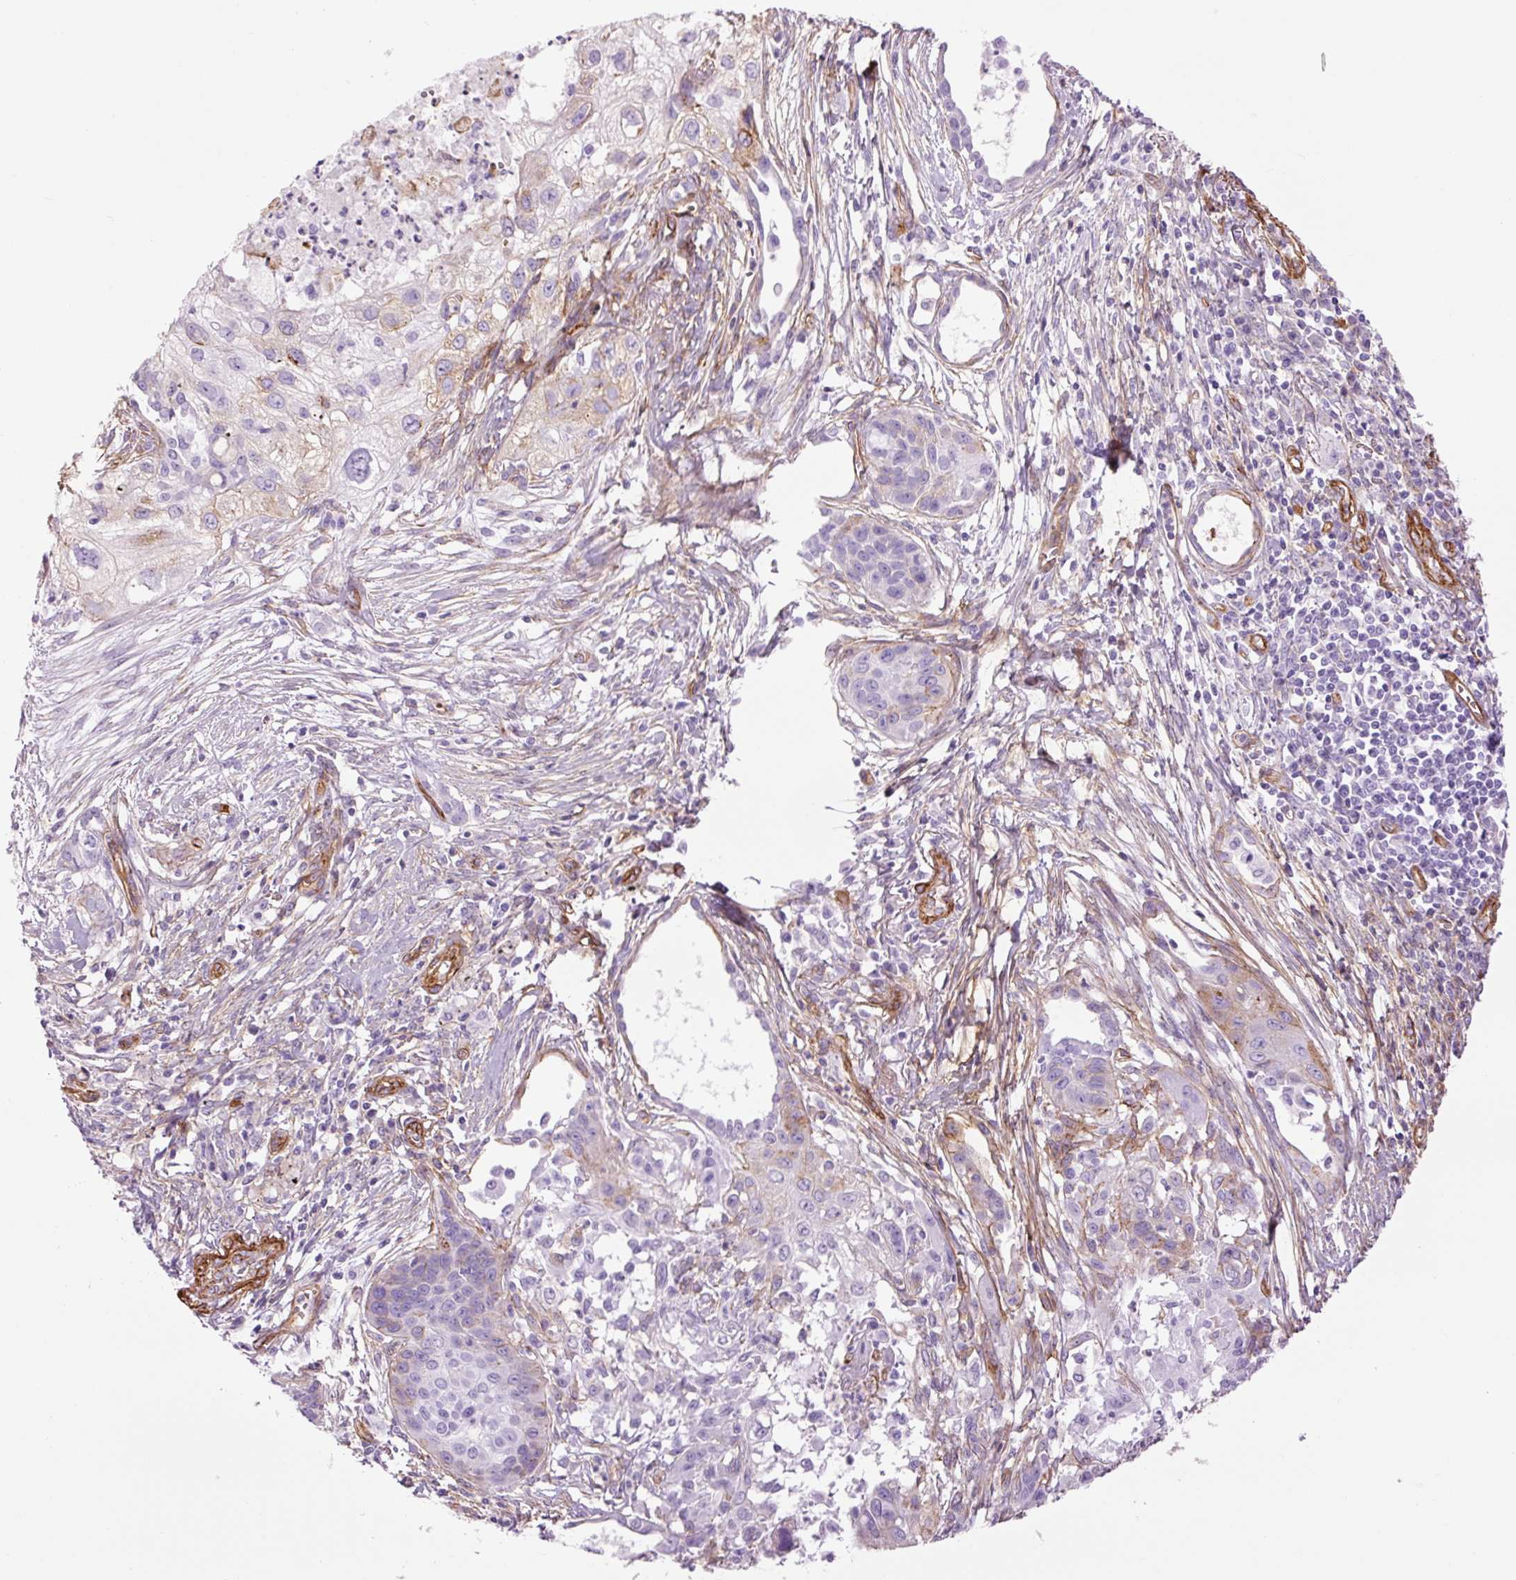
{"staining": {"intensity": "strong", "quantity": "25%-75%", "location": "cytoplasmic/membranous"}, "tissue": "lung cancer", "cell_type": "Tumor cells", "image_type": "cancer", "snomed": [{"axis": "morphology", "description": "Squamous cell carcinoma, NOS"}, {"axis": "topography", "description": "Lung"}], "caption": "DAB immunohistochemical staining of squamous cell carcinoma (lung) shows strong cytoplasmic/membranous protein positivity in approximately 25%-75% of tumor cells.", "gene": "CAV1", "patient": {"sex": "male", "age": 71}}